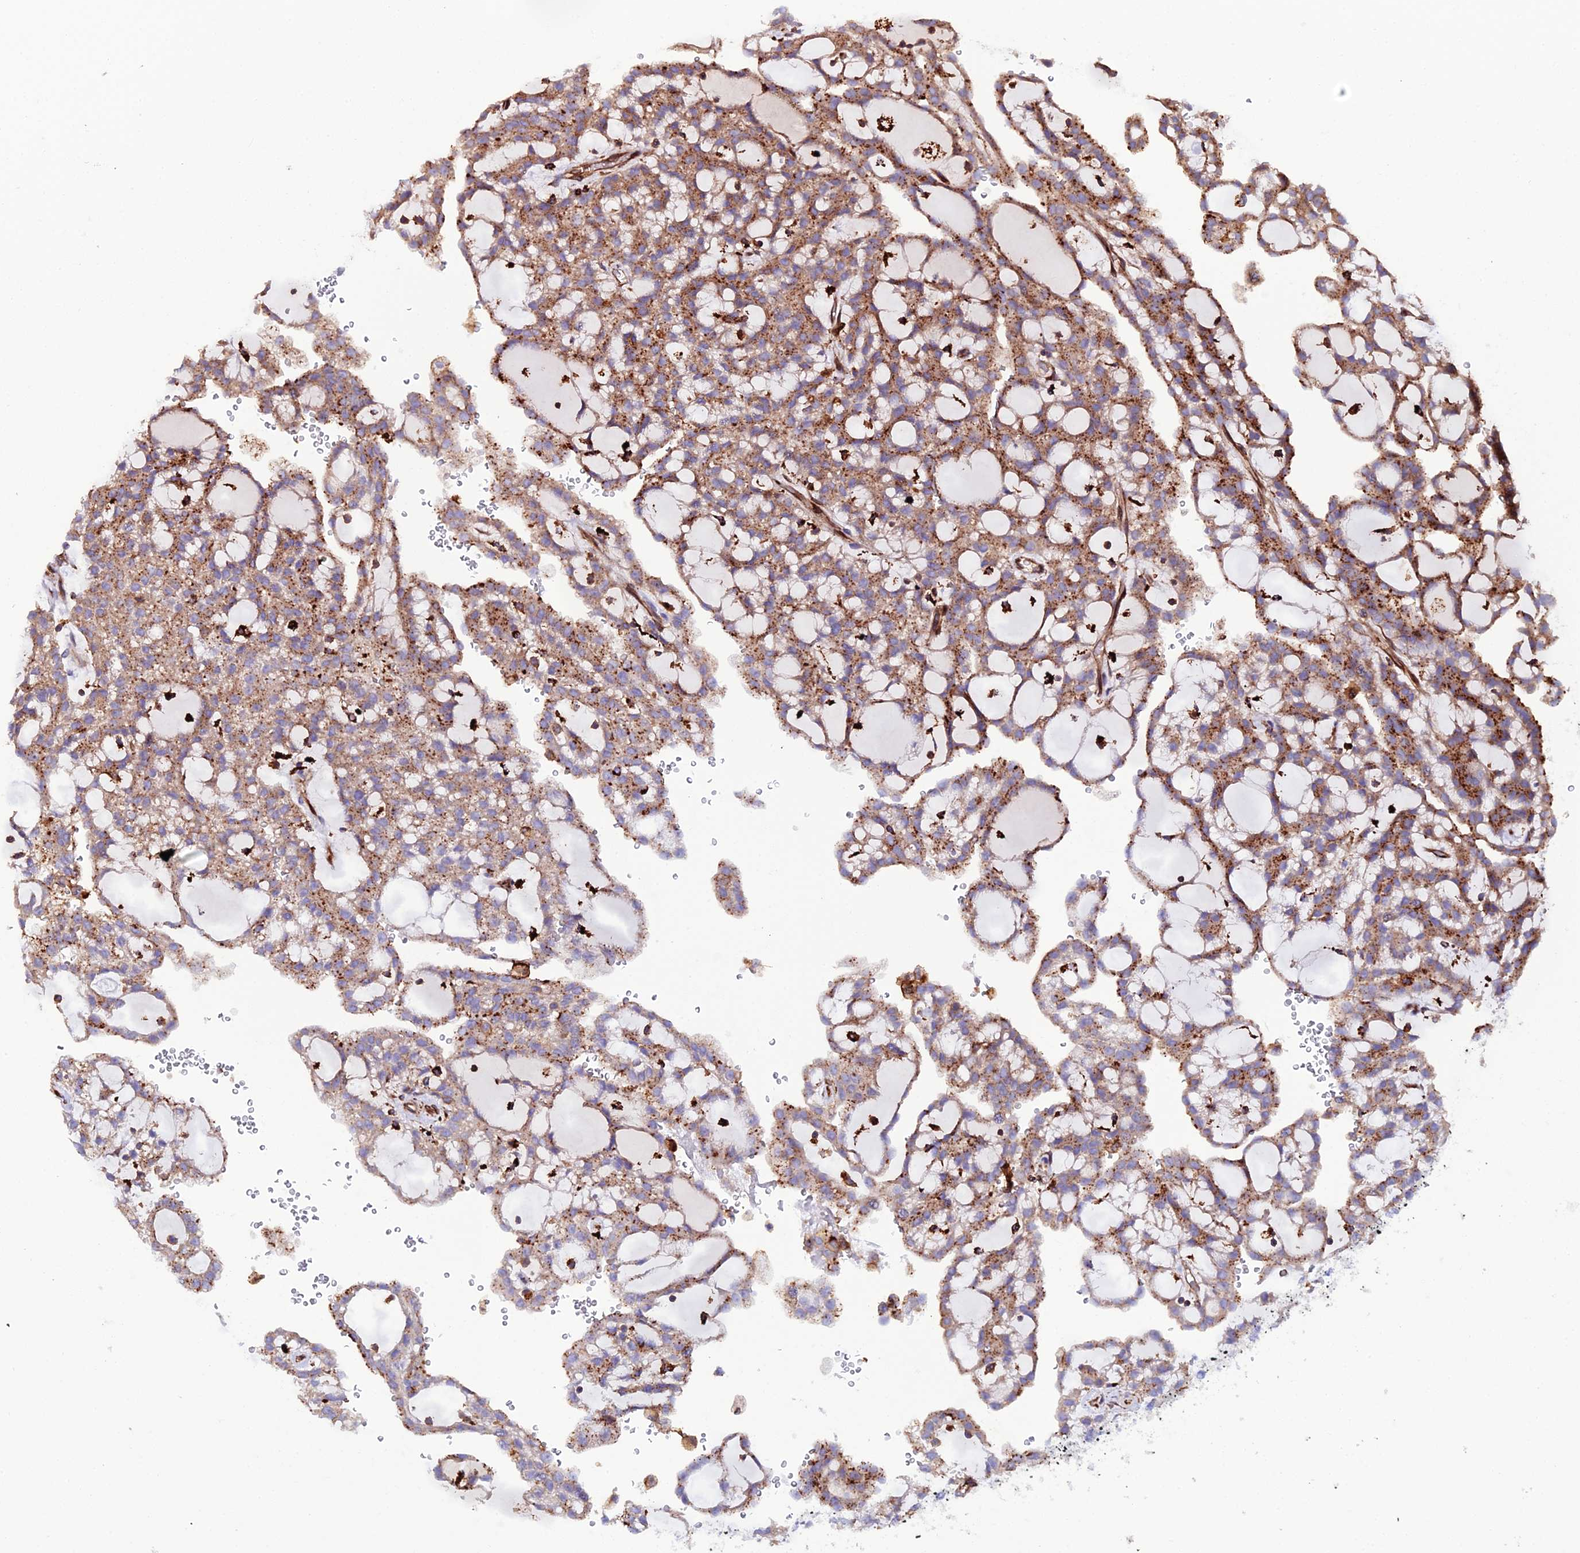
{"staining": {"intensity": "moderate", "quantity": "25%-75%", "location": "cytoplasmic/membranous"}, "tissue": "renal cancer", "cell_type": "Tumor cells", "image_type": "cancer", "snomed": [{"axis": "morphology", "description": "Adenocarcinoma, NOS"}, {"axis": "topography", "description": "Kidney"}], "caption": "Brown immunohistochemical staining in human adenocarcinoma (renal) exhibits moderate cytoplasmic/membranous positivity in approximately 25%-75% of tumor cells.", "gene": "TRPV2", "patient": {"sex": "male", "age": 63}}